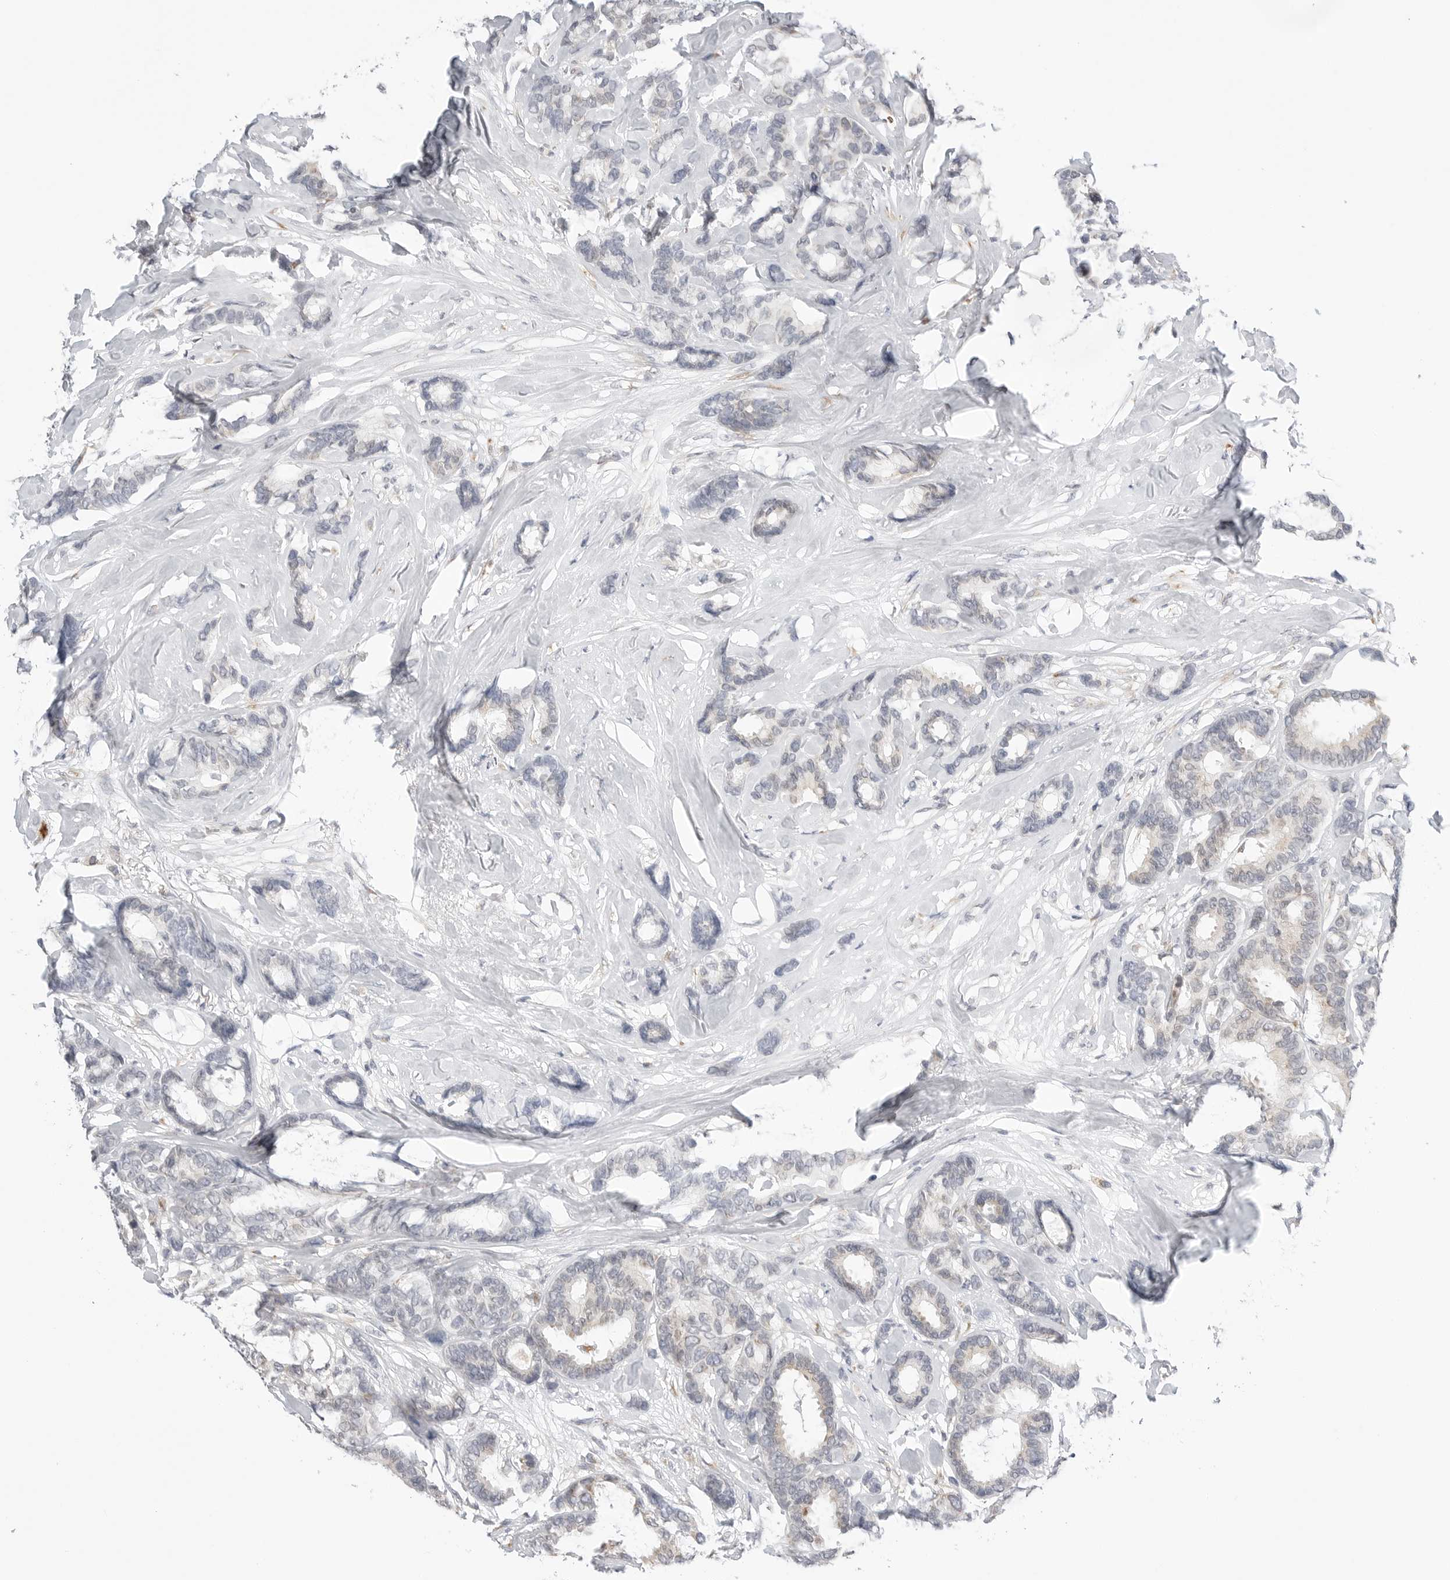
{"staining": {"intensity": "weak", "quantity": "<25%", "location": "cytoplasmic/membranous"}, "tissue": "breast cancer", "cell_type": "Tumor cells", "image_type": "cancer", "snomed": [{"axis": "morphology", "description": "Duct carcinoma"}, {"axis": "topography", "description": "Breast"}], "caption": "A micrograph of human breast cancer (invasive ductal carcinoma) is negative for staining in tumor cells. (DAB immunohistochemistry, high magnification).", "gene": "RPN1", "patient": {"sex": "female", "age": 87}}